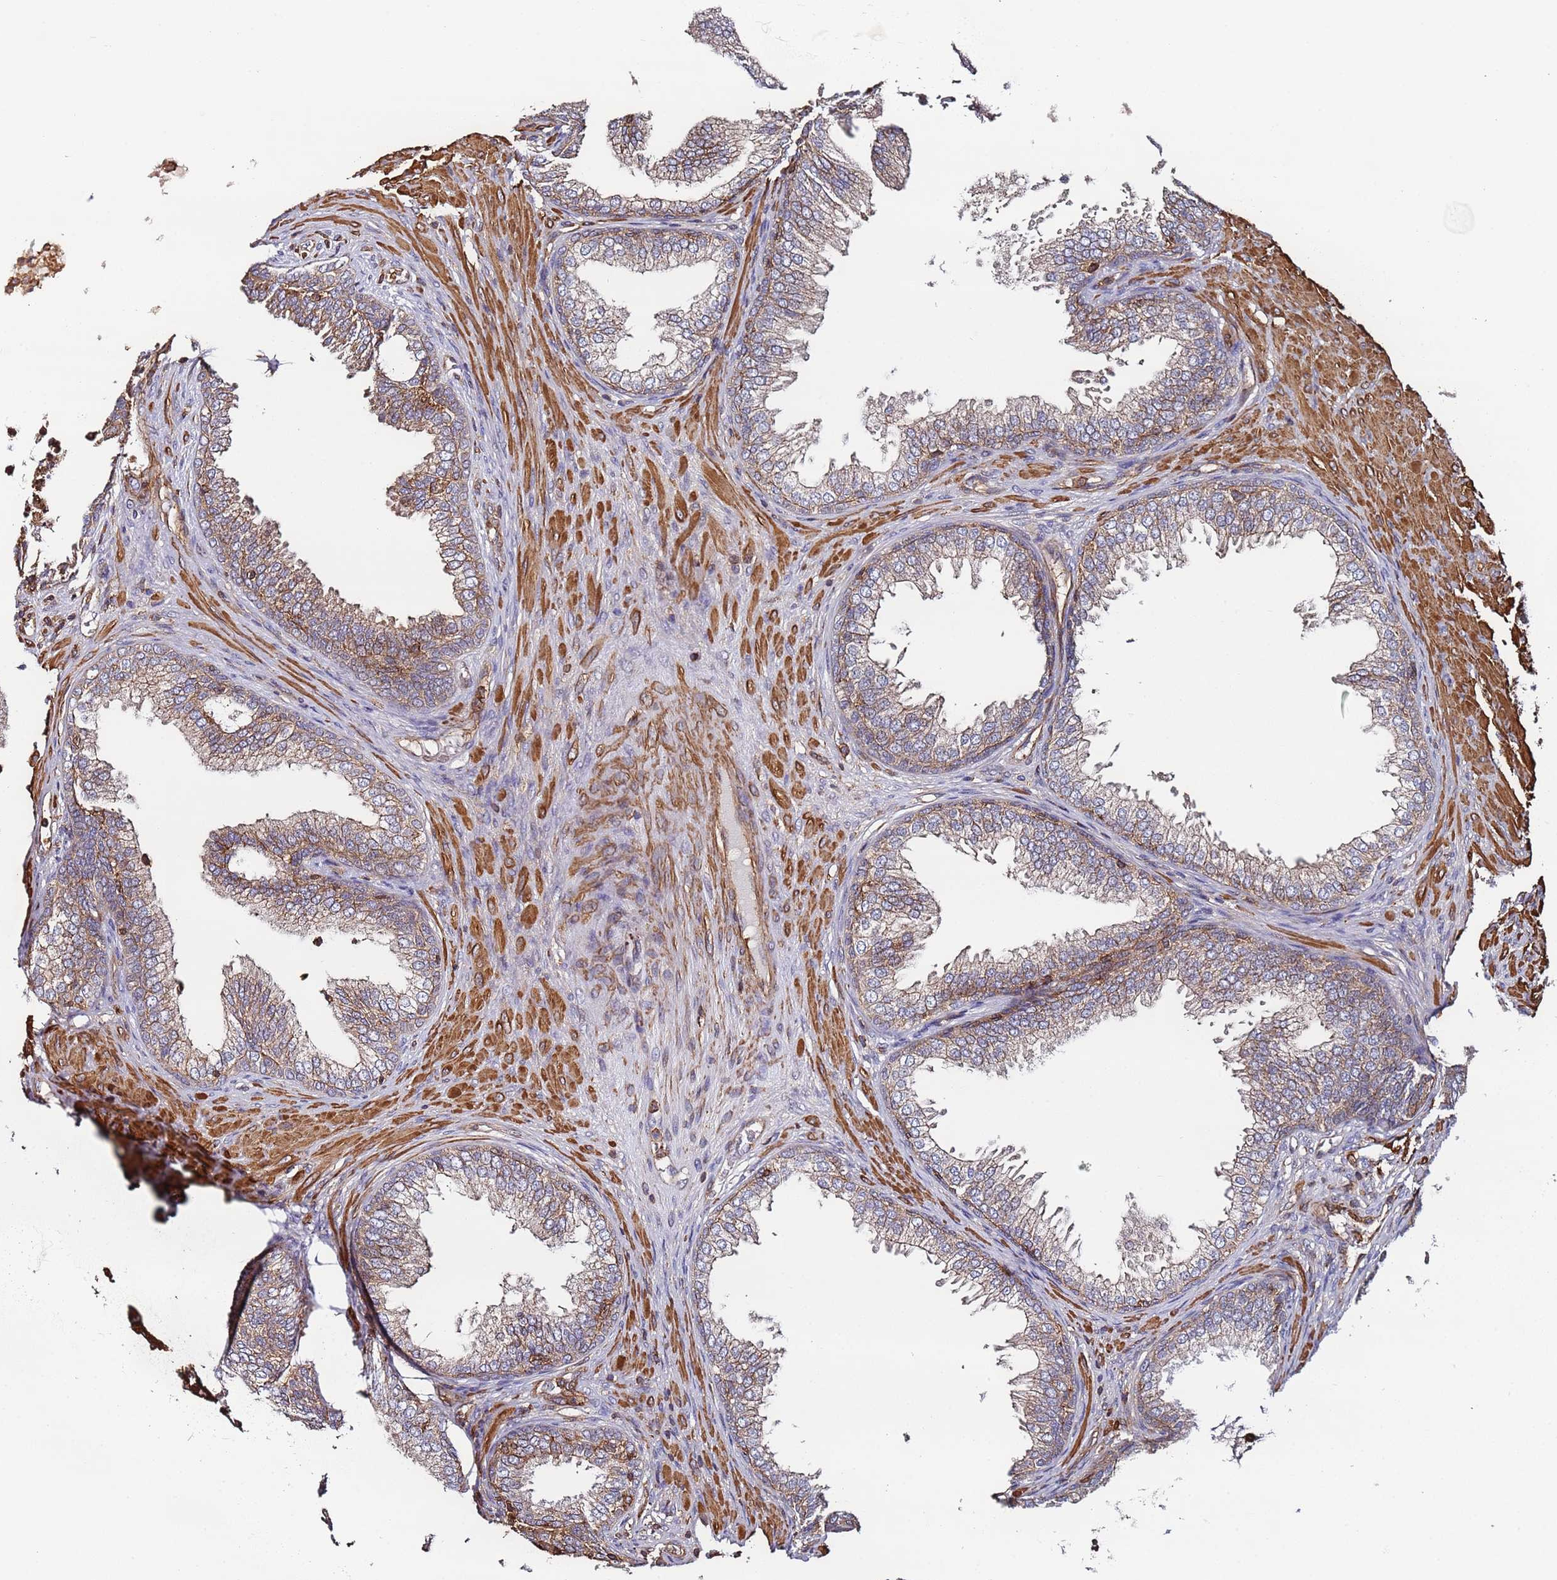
{"staining": {"intensity": "moderate", "quantity": "25%-75%", "location": "cytoplasmic/membranous"}, "tissue": "prostate", "cell_type": "Glandular cells", "image_type": "normal", "snomed": [{"axis": "morphology", "description": "Normal tissue, NOS"}, {"axis": "topography", "description": "Prostate"}], "caption": "Immunohistochemistry (IHC) (DAB) staining of normal human prostate reveals moderate cytoplasmic/membranous protein positivity in approximately 25%-75% of glandular cells. (DAB IHC with brightfield microscopy, high magnification).", "gene": "CYP2U1", "patient": {"sex": "male", "age": 76}}